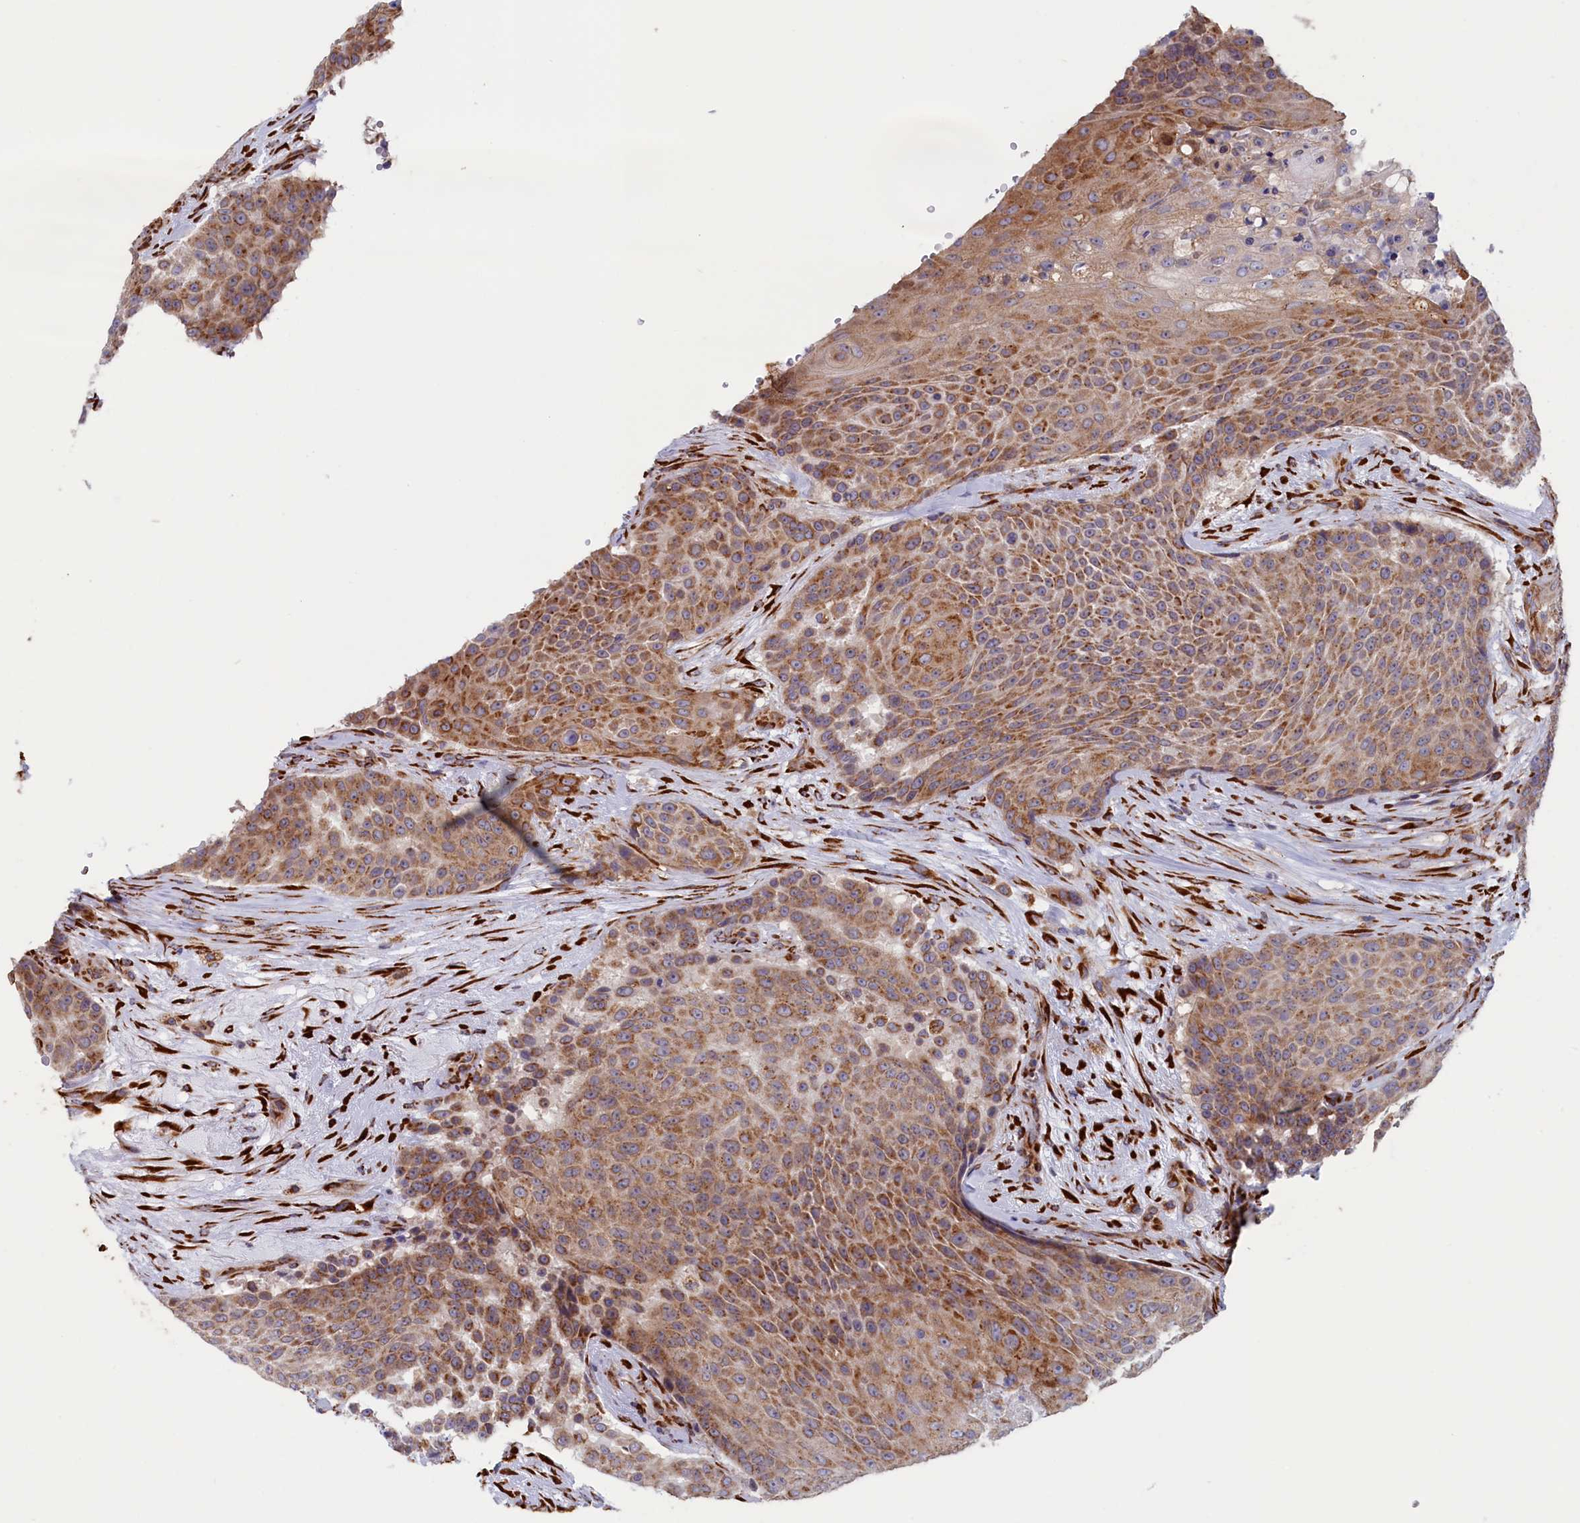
{"staining": {"intensity": "moderate", "quantity": ">75%", "location": "cytoplasmic/membranous"}, "tissue": "urothelial cancer", "cell_type": "Tumor cells", "image_type": "cancer", "snomed": [{"axis": "morphology", "description": "Urothelial carcinoma, High grade"}, {"axis": "topography", "description": "Urinary bladder"}], "caption": "About >75% of tumor cells in human high-grade urothelial carcinoma exhibit moderate cytoplasmic/membranous protein positivity as visualized by brown immunohistochemical staining.", "gene": "CCDC68", "patient": {"sex": "female", "age": 63}}